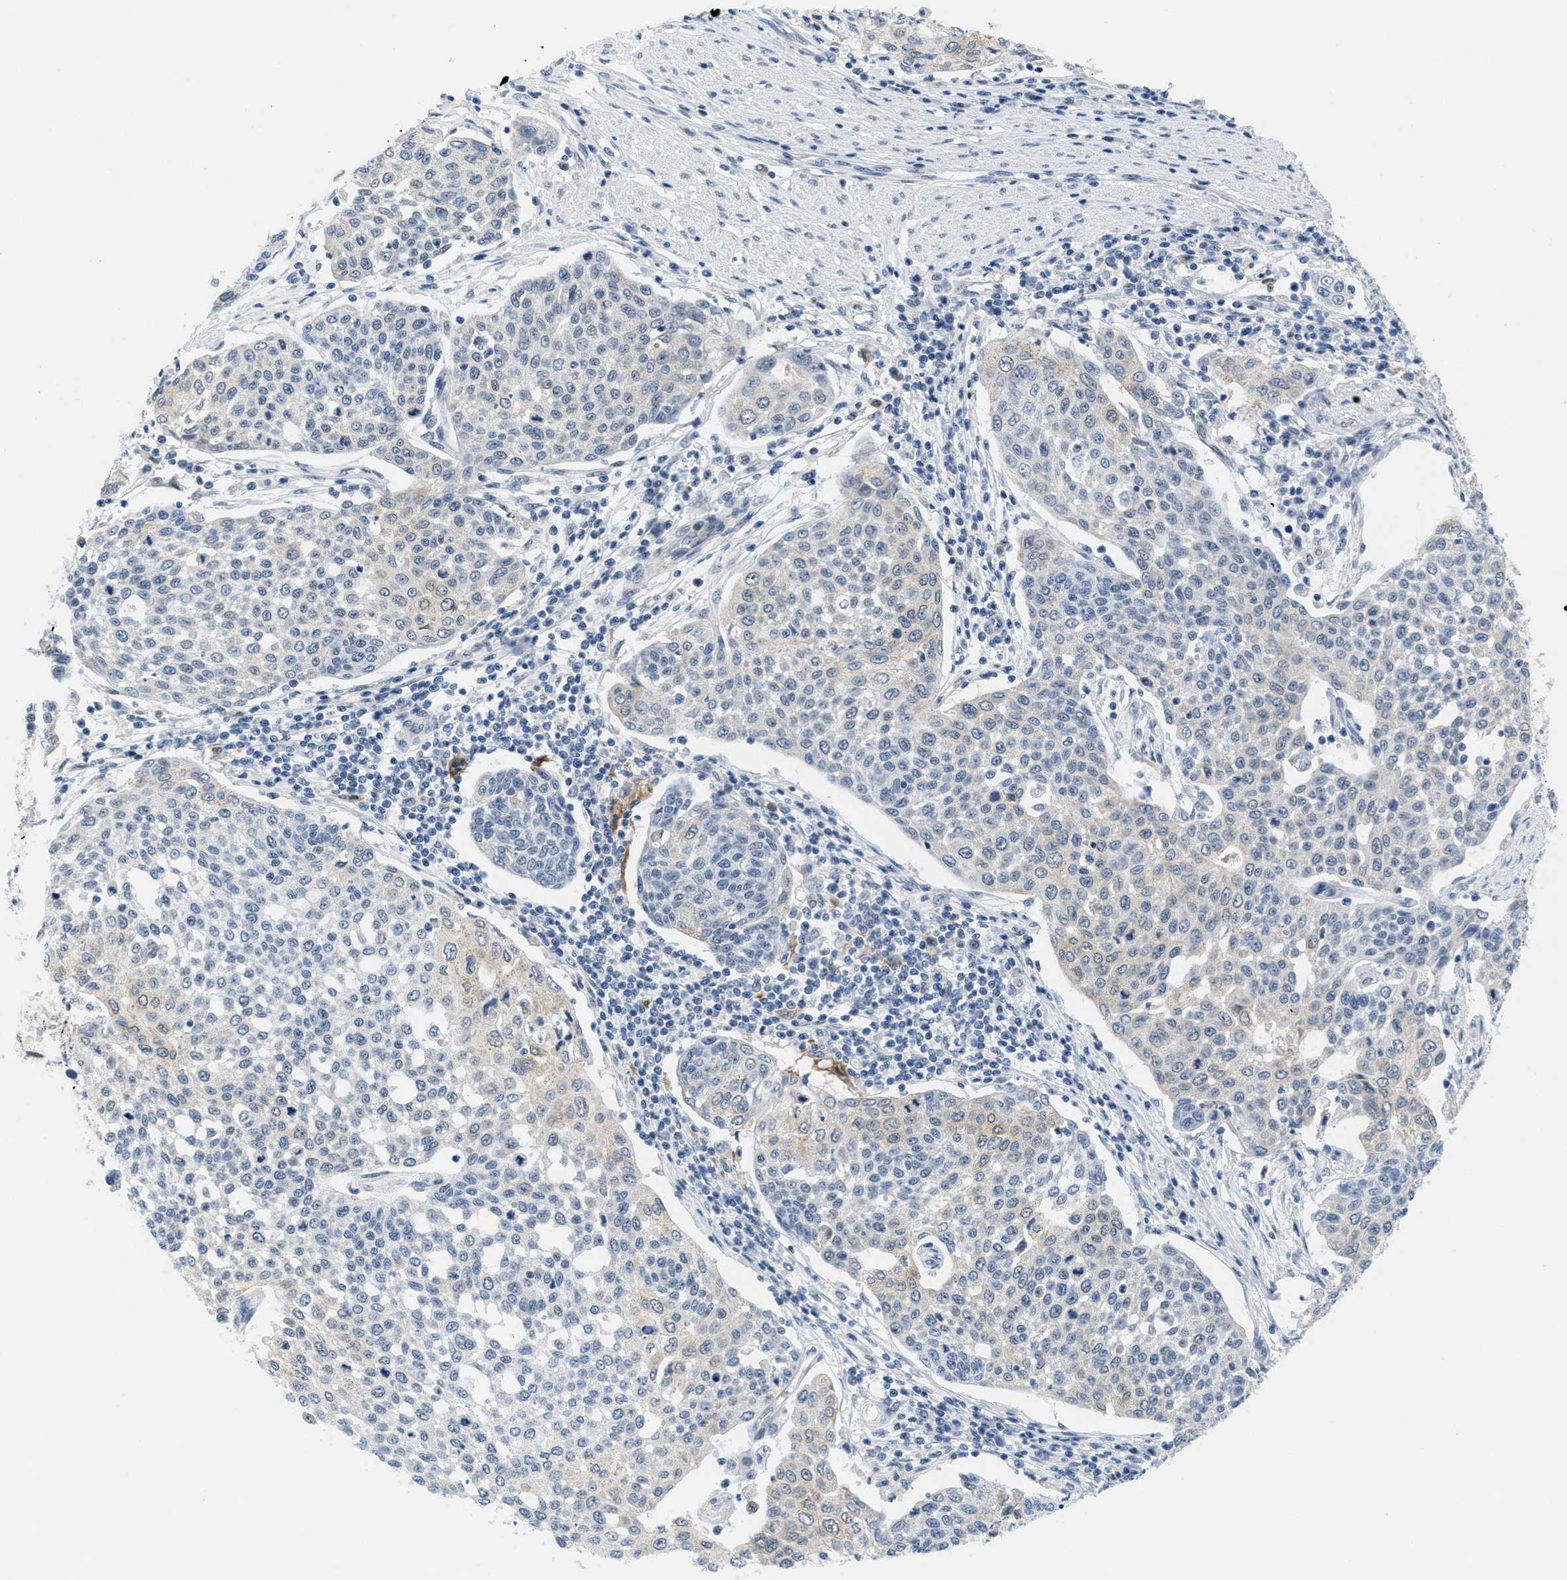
{"staining": {"intensity": "weak", "quantity": "<25%", "location": "cytoplasmic/membranous"}, "tissue": "cervical cancer", "cell_type": "Tumor cells", "image_type": "cancer", "snomed": [{"axis": "morphology", "description": "Squamous cell carcinoma, NOS"}, {"axis": "topography", "description": "Cervix"}], "caption": "Immunohistochemistry (IHC) of cervical squamous cell carcinoma shows no positivity in tumor cells.", "gene": "HS3ST2", "patient": {"sex": "female", "age": 34}}